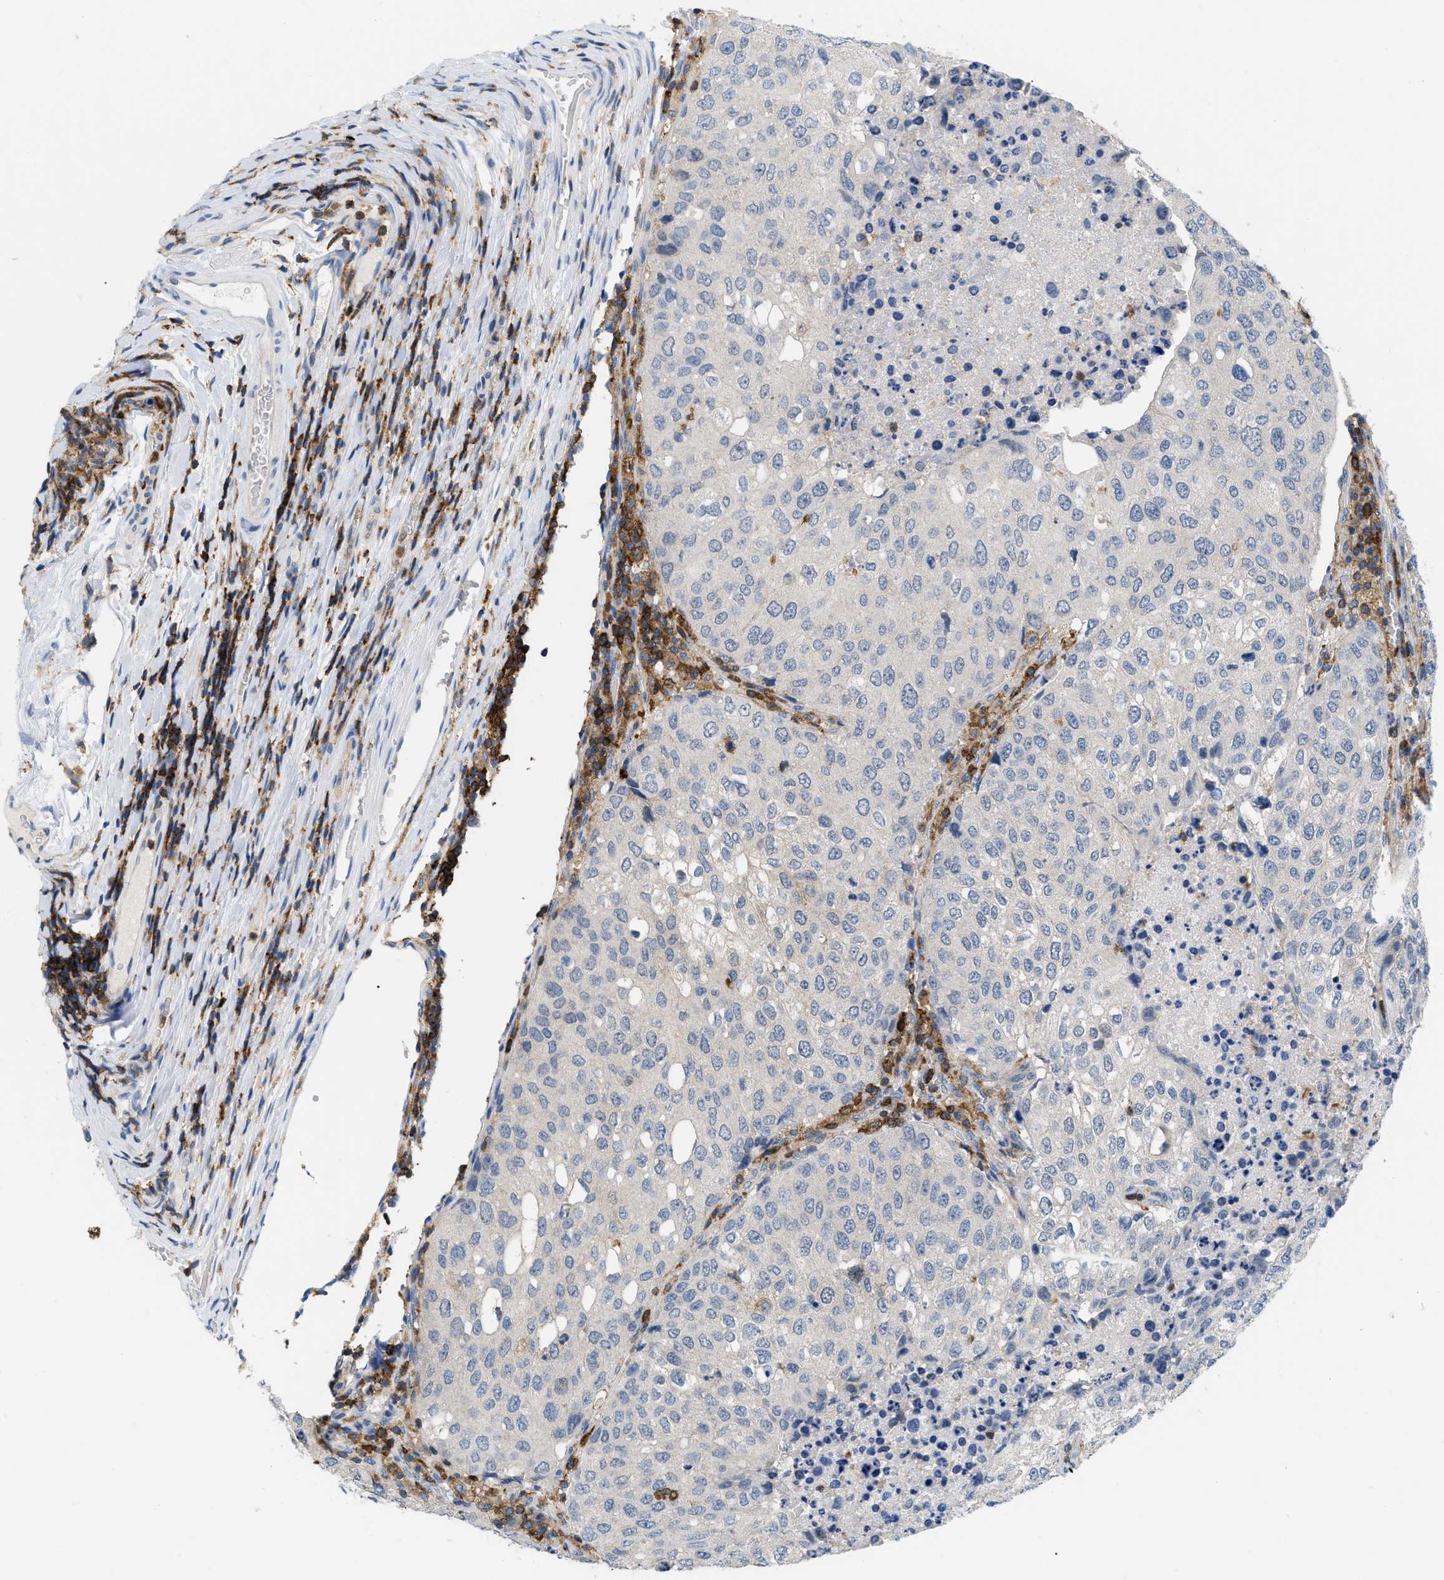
{"staining": {"intensity": "negative", "quantity": "none", "location": "none"}, "tissue": "urothelial cancer", "cell_type": "Tumor cells", "image_type": "cancer", "snomed": [{"axis": "morphology", "description": "Urothelial carcinoma, High grade"}, {"axis": "topography", "description": "Lymph node"}, {"axis": "topography", "description": "Urinary bladder"}], "caption": "IHC image of urothelial cancer stained for a protein (brown), which reveals no staining in tumor cells. (DAB (3,3'-diaminobenzidine) IHC, high magnification).", "gene": "INPP5D", "patient": {"sex": "male", "age": 51}}